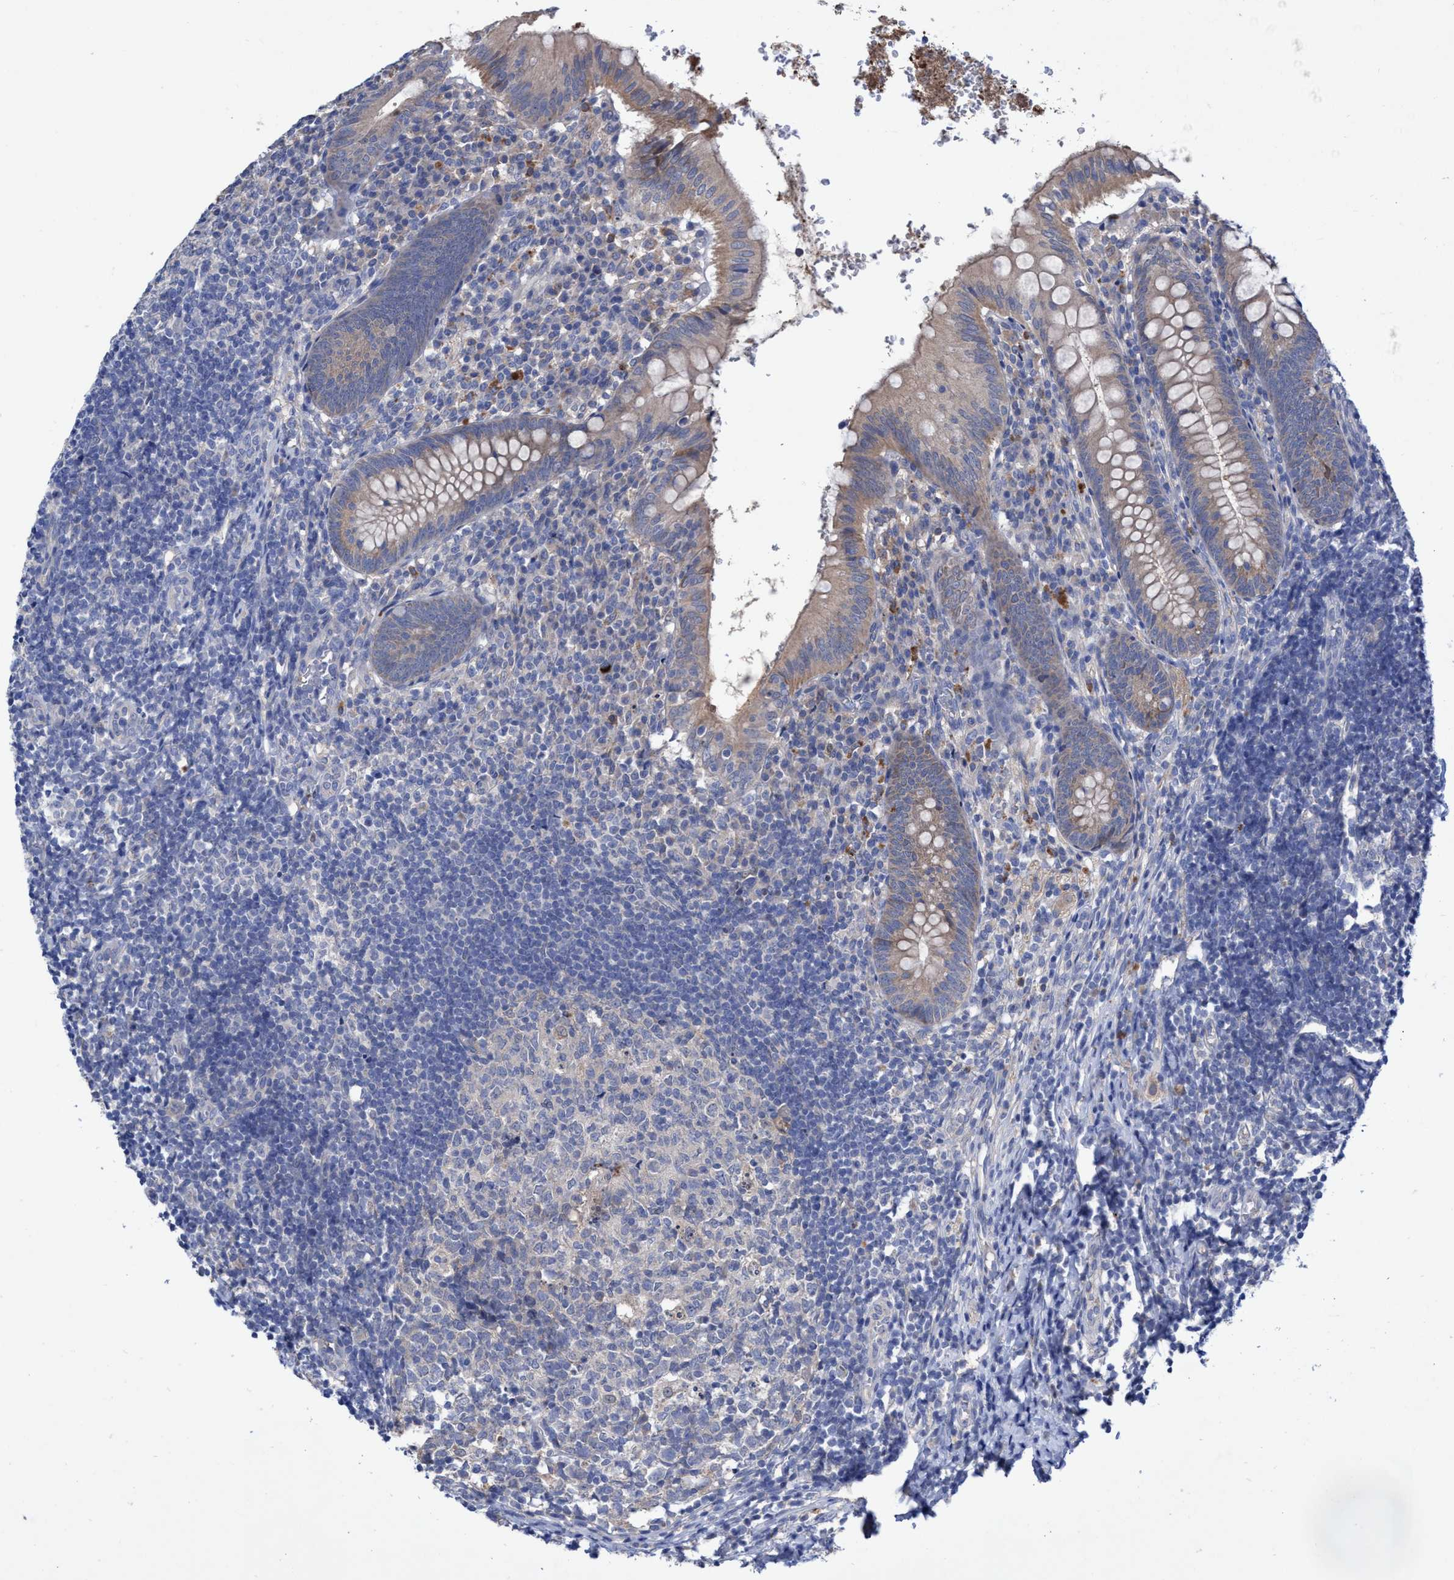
{"staining": {"intensity": "weak", "quantity": "<25%", "location": "cytoplasmic/membranous"}, "tissue": "appendix", "cell_type": "Glandular cells", "image_type": "normal", "snomed": [{"axis": "morphology", "description": "Normal tissue, NOS"}, {"axis": "topography", "description": "Appendix"}], "caption": "Immunohistochemistry histopathology image of unremarkable appendix: appendix stained with DAB (3,3'-diaminobenzidine) reveals no significant protein expression in glandular cells.", "gene": "SVEP1", "patient": {"sex": "male", "age": 8}}